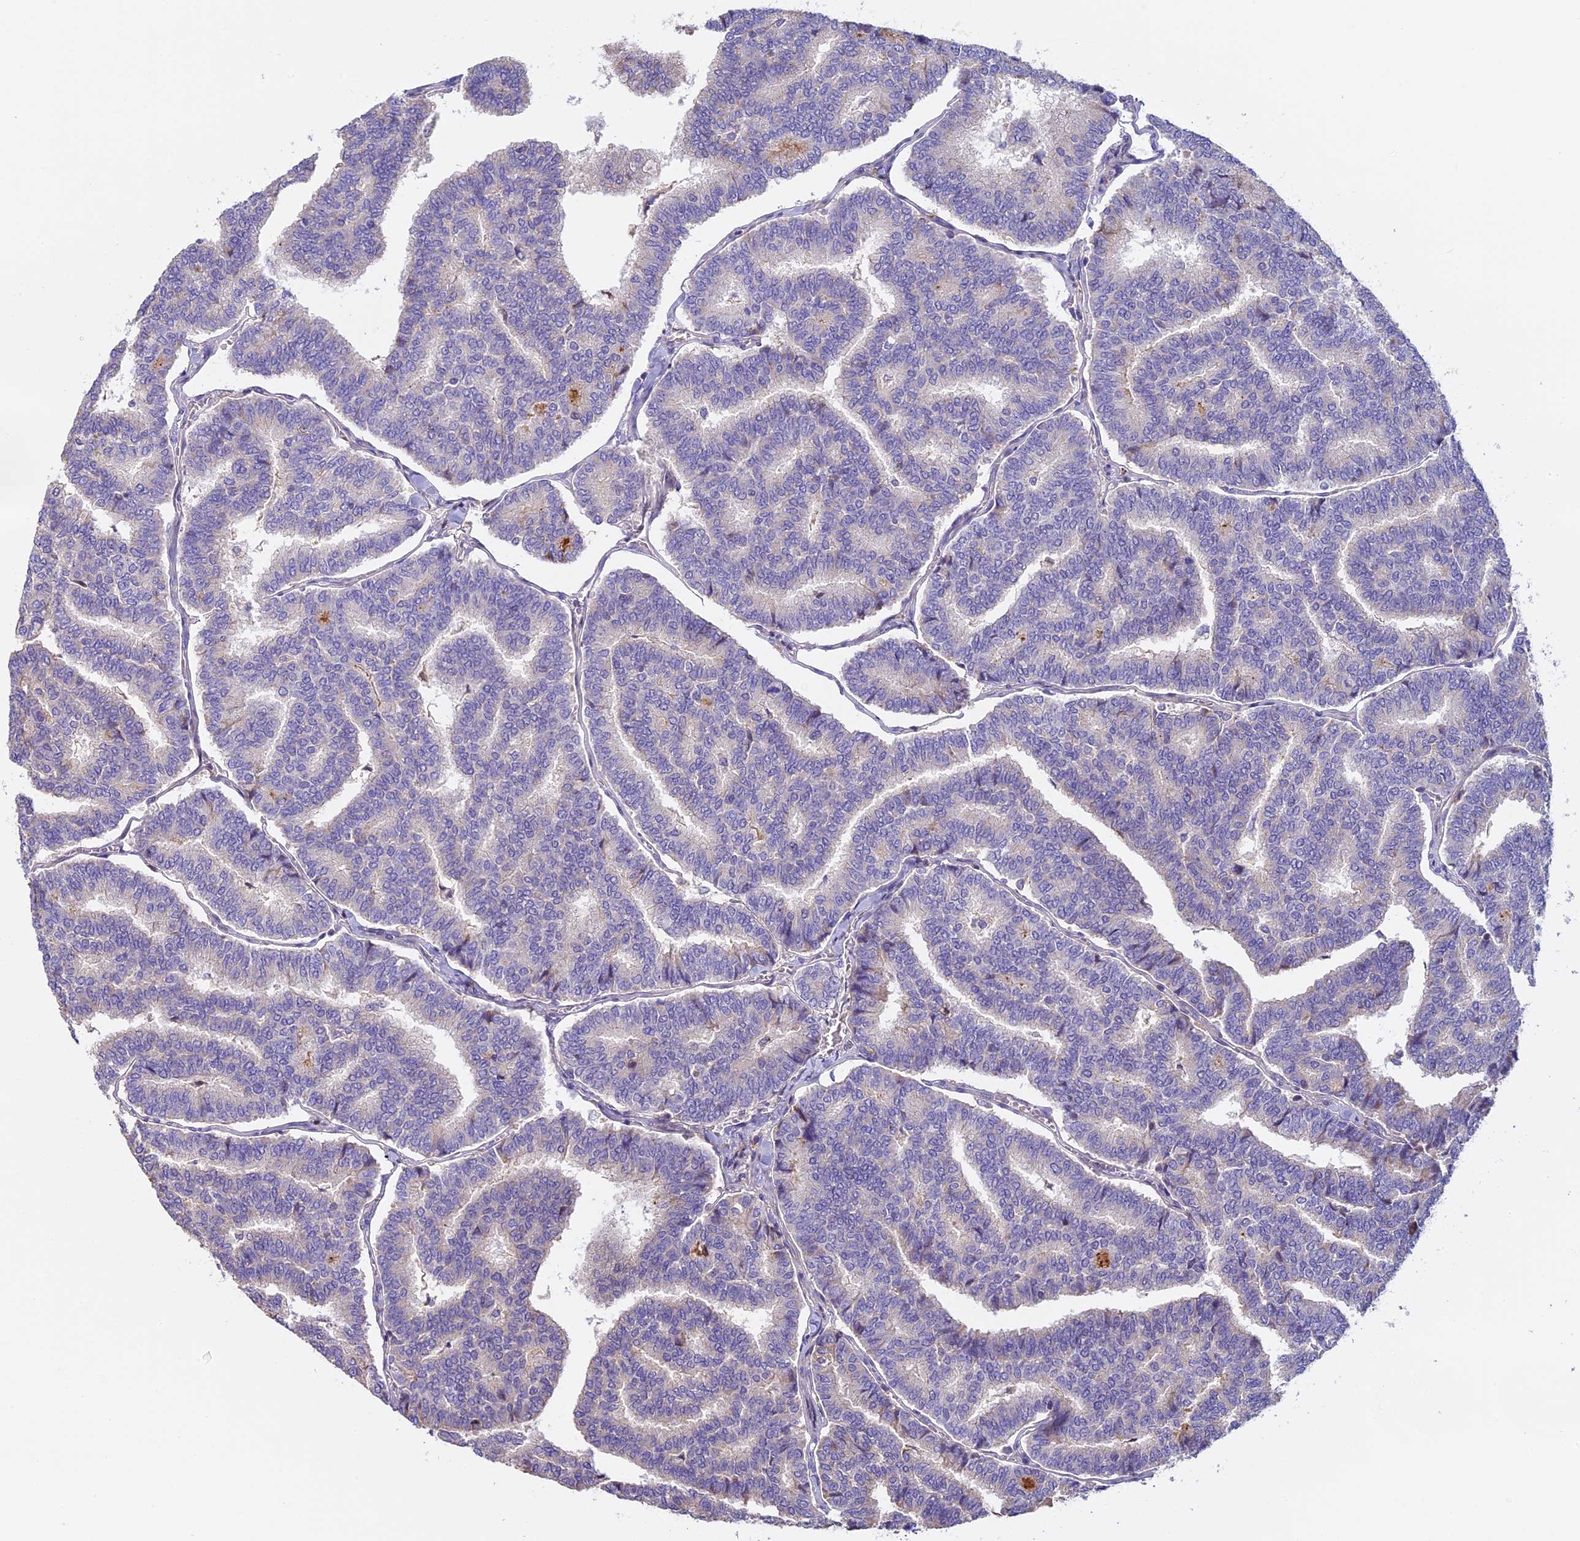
{"staining": {"intensity": "negative", "quantity": "none", "location": "none"}, "tissue": "thyroid cancer", "cell_type": "Tumor cells", "image_type": "cancer", "snomed": [{"axis": "morphology", "description": "Papillary adenocarcinoma, NOS"}, {"axis": "topography", "description": "Thyroid gland"}], "caption": "The histopathology image exhibits no staining of tumor cells in papillary adenocarcinoma (thyroid).", "gene": "FAM98C", "patient": {"sex": "female", "age": 35}}